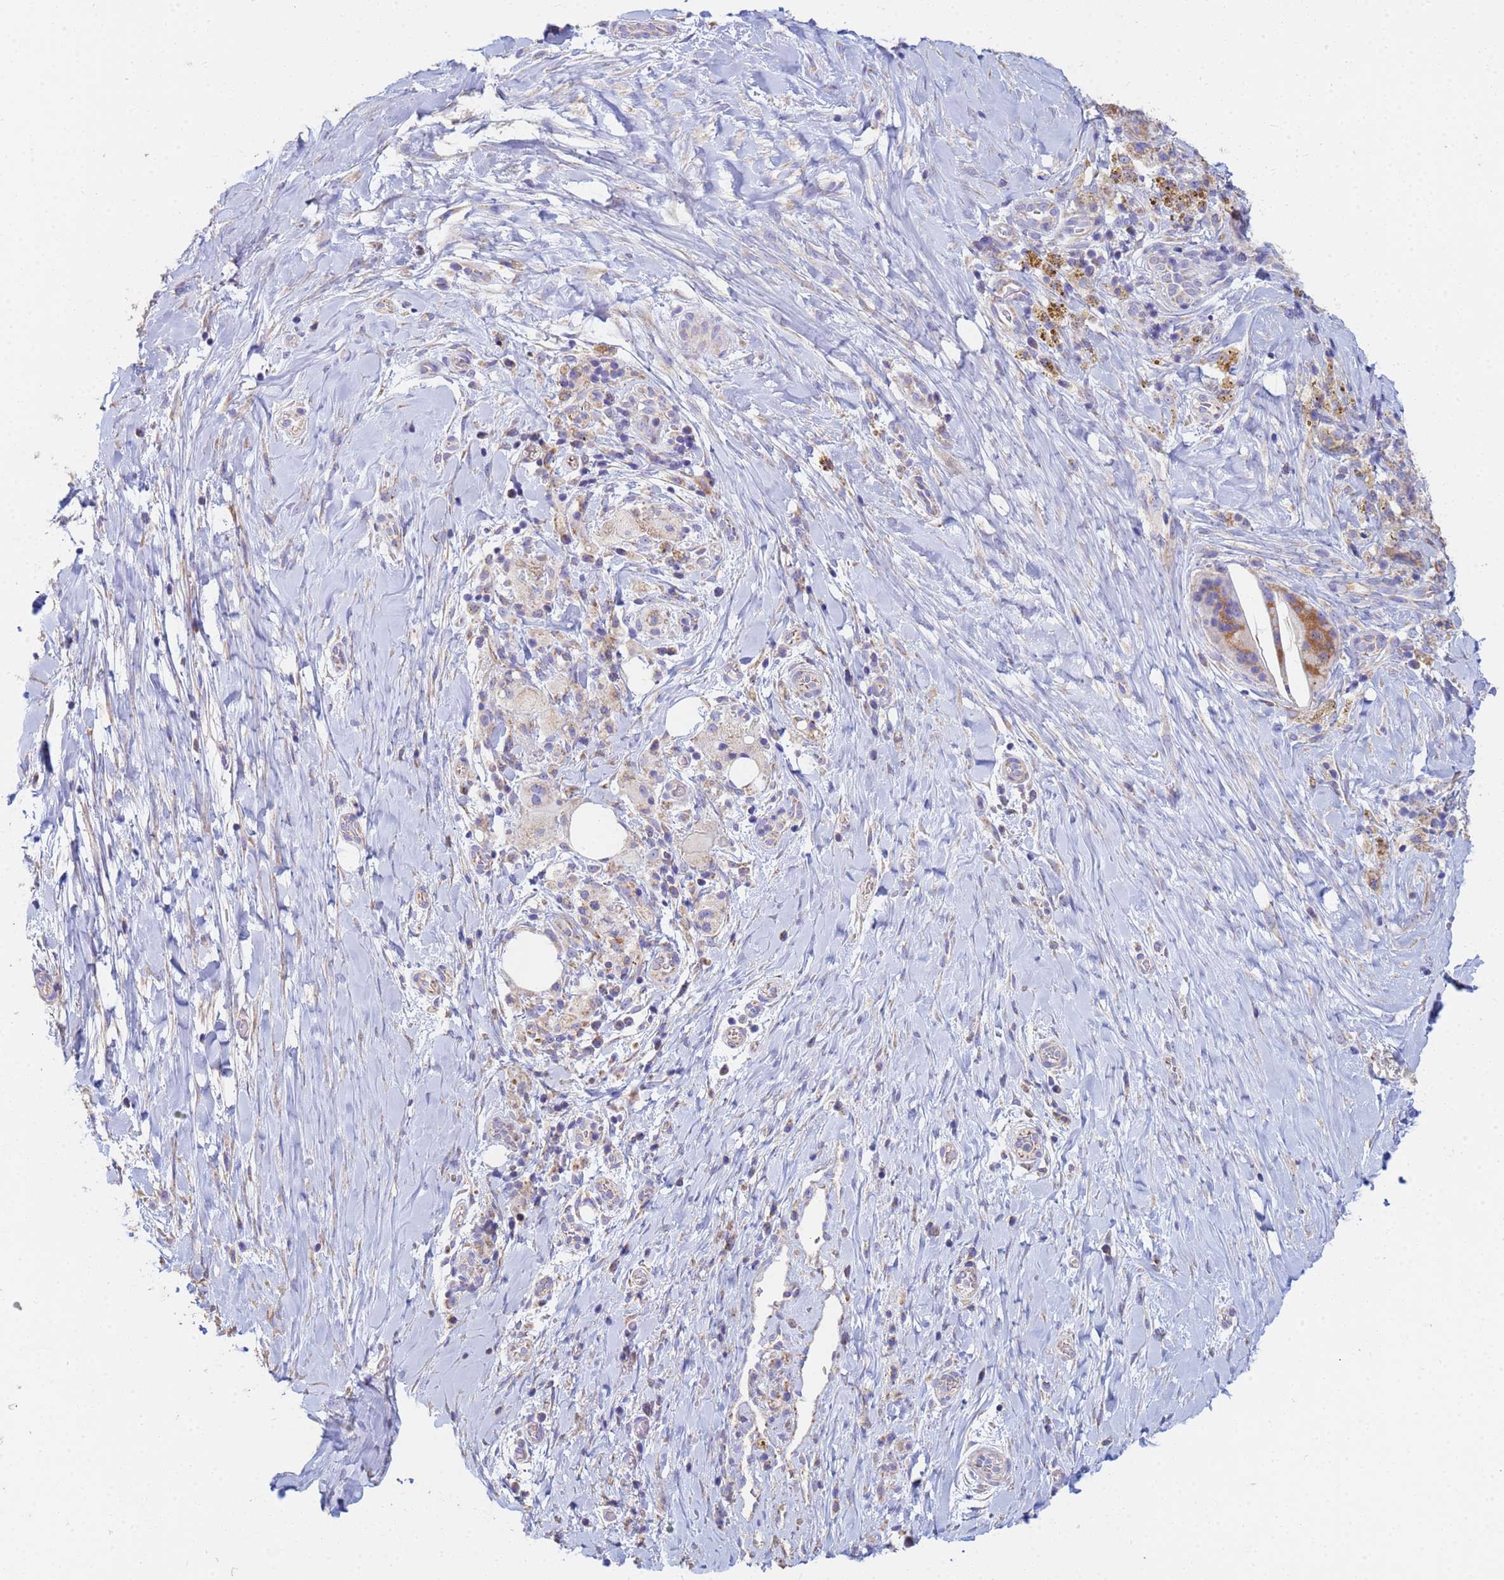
{"staining": {"intensity": "weak", "quantity": "<25%", "location": "cytoplasmic/membranous"}, "tissue": "pancreatic cancer", "cell_type": "Tumor cells", "image_type": "cancer", "snomed": [{"axis": "morphology", "description": "Adenocarcinoma, NOS"}, {"axis": "topography", "description": "Pancreas"}], "caption": "This is an IHC micrograph of human pancreatic adenocarcinoma. There is no expression in tumor cells.", "gene": "UQCRH", "patient": {"sex": "male", "age": 58}}